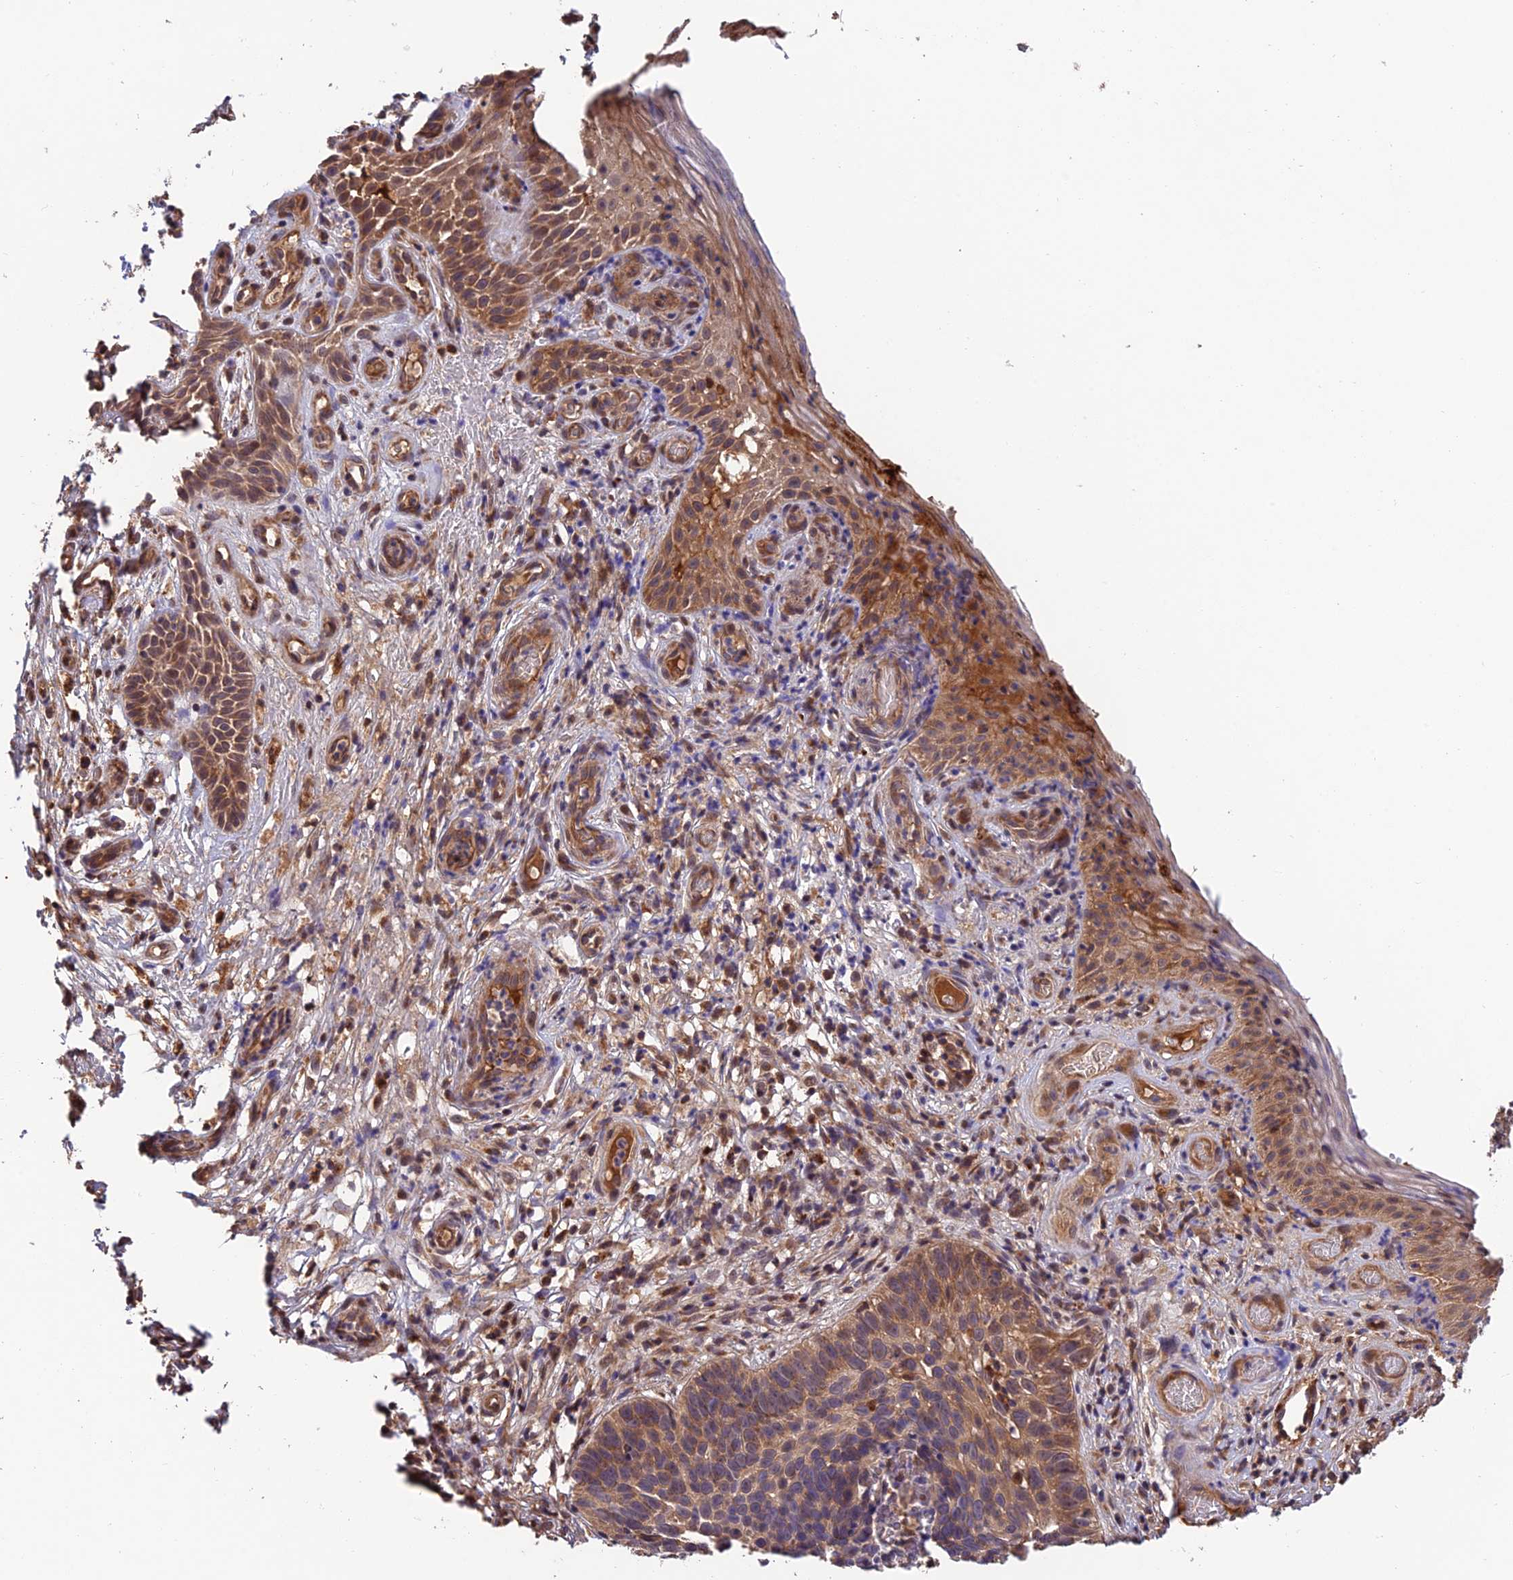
{"staining": {"intensity": "moderate", "quantity": "25%-75%", "location": "cytoplasmic/membranous"}, "tissue": "skin cancer", "cell_type": "Tumor cells", "image_type": "cancer", "snomed": [{"axis": "morphology", "description": "Basal cell carcinoma"}, {"axis": "topography", "description": "Skin"}], "caption": "Immunohistochemistry (IHC) photomicrograph of human basal cell carcinoma (skin) stained for a protein (brown), which exhibits medium levels of moderate cytoplasmic/membranous positivity in approximately 25%-75% of tumor cells.", "gene": "MNS1", "patient": {"sex": "male", "age": 89}}